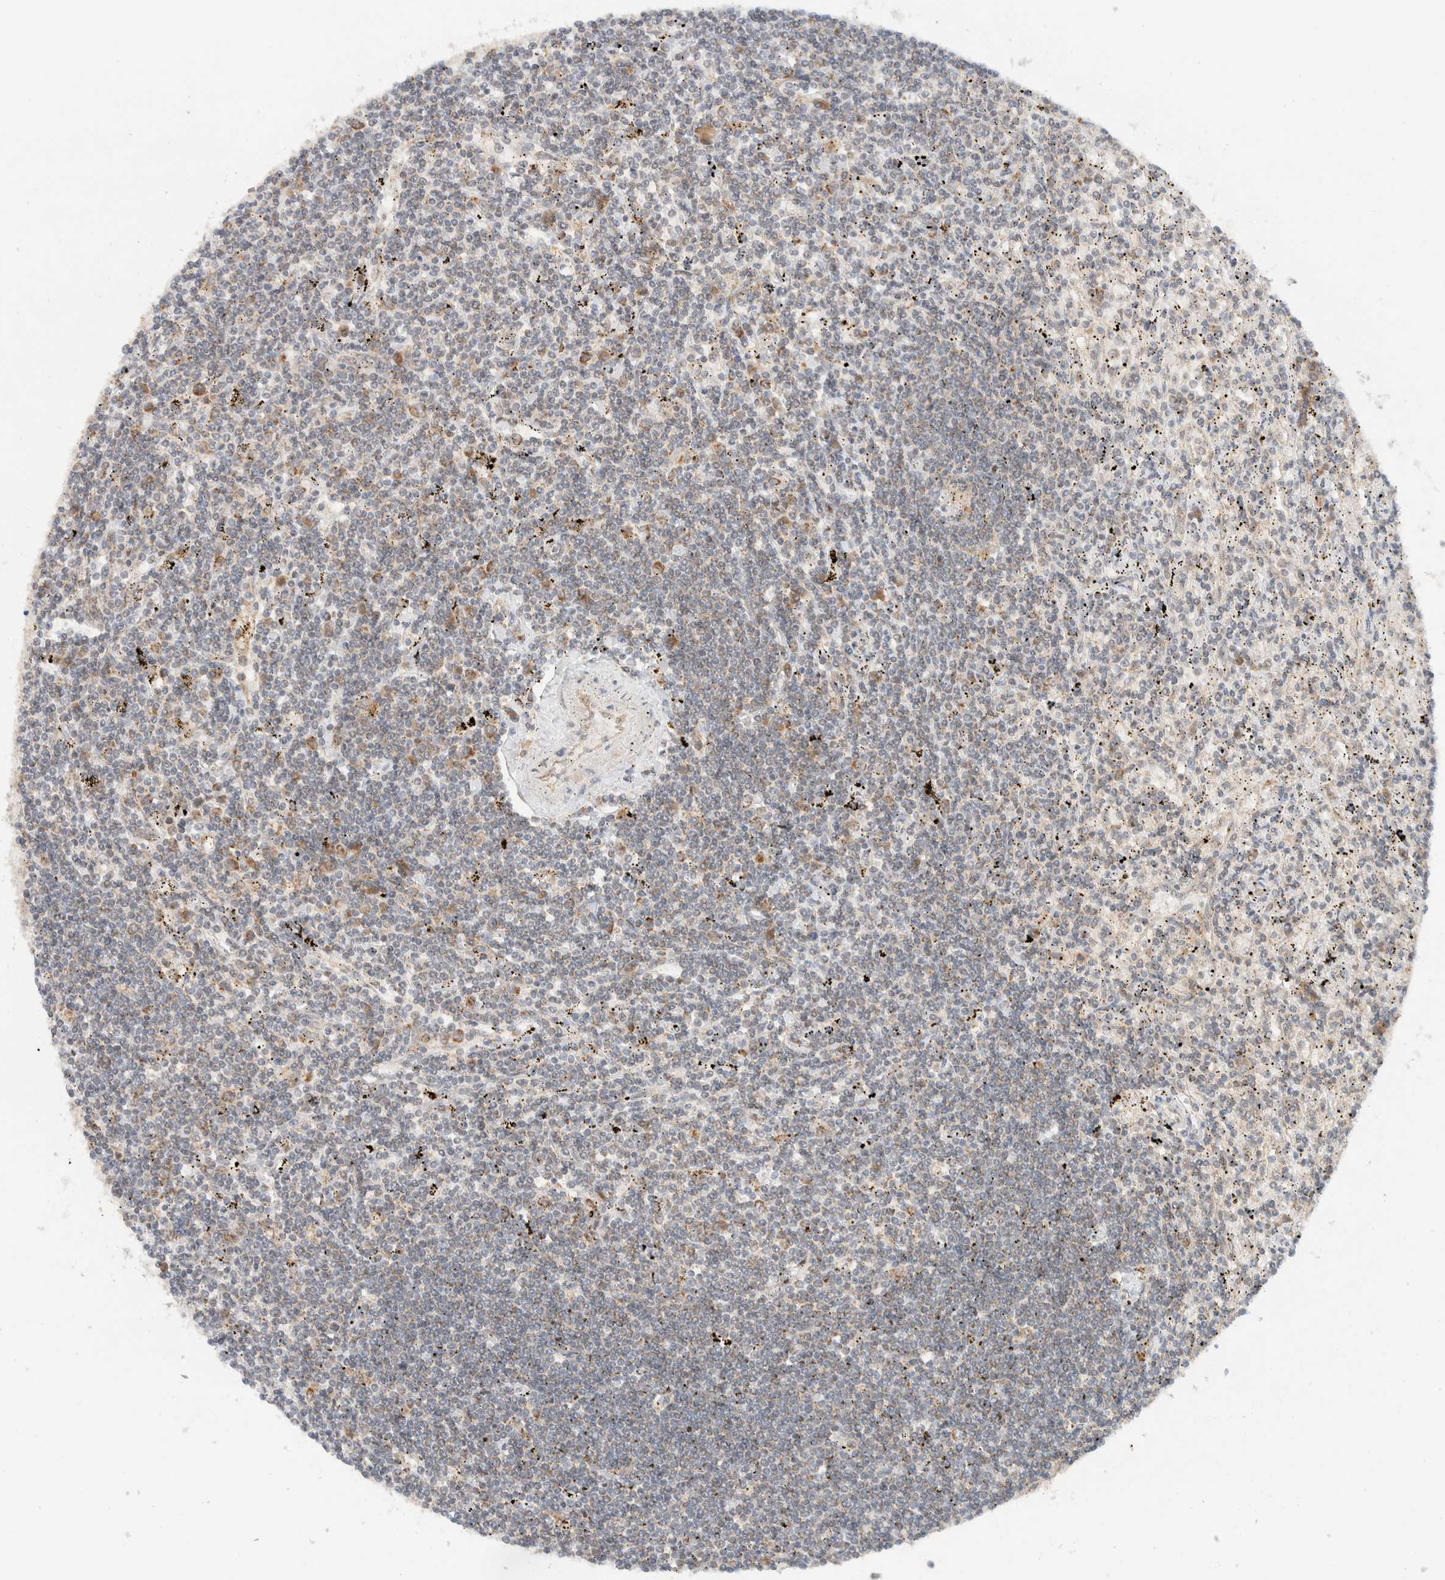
{"staining": {"intensity": "moderate", "quantity": "<25%", "location": "cytoplasmic/membranous"}, "tissue": "lymphoma", "cell_type": "Tumor cells", "image_type": "cancer", "snomed": [{"axis": "morphology", "description": "Malignant lymphoma, non-Hodgkin's type, Low grade"}, {"axis": "topography", "description": "Spleen"}], "caption": "This is an image of IHC staining of malignant lymphoma, non-Hodgkin's type (low-grade), which shows moderate positivity in the cytoplasmic/membranous of tumor cells.", "gene": "MRPL41", "patient": {"sex": "male", "age": 76}}